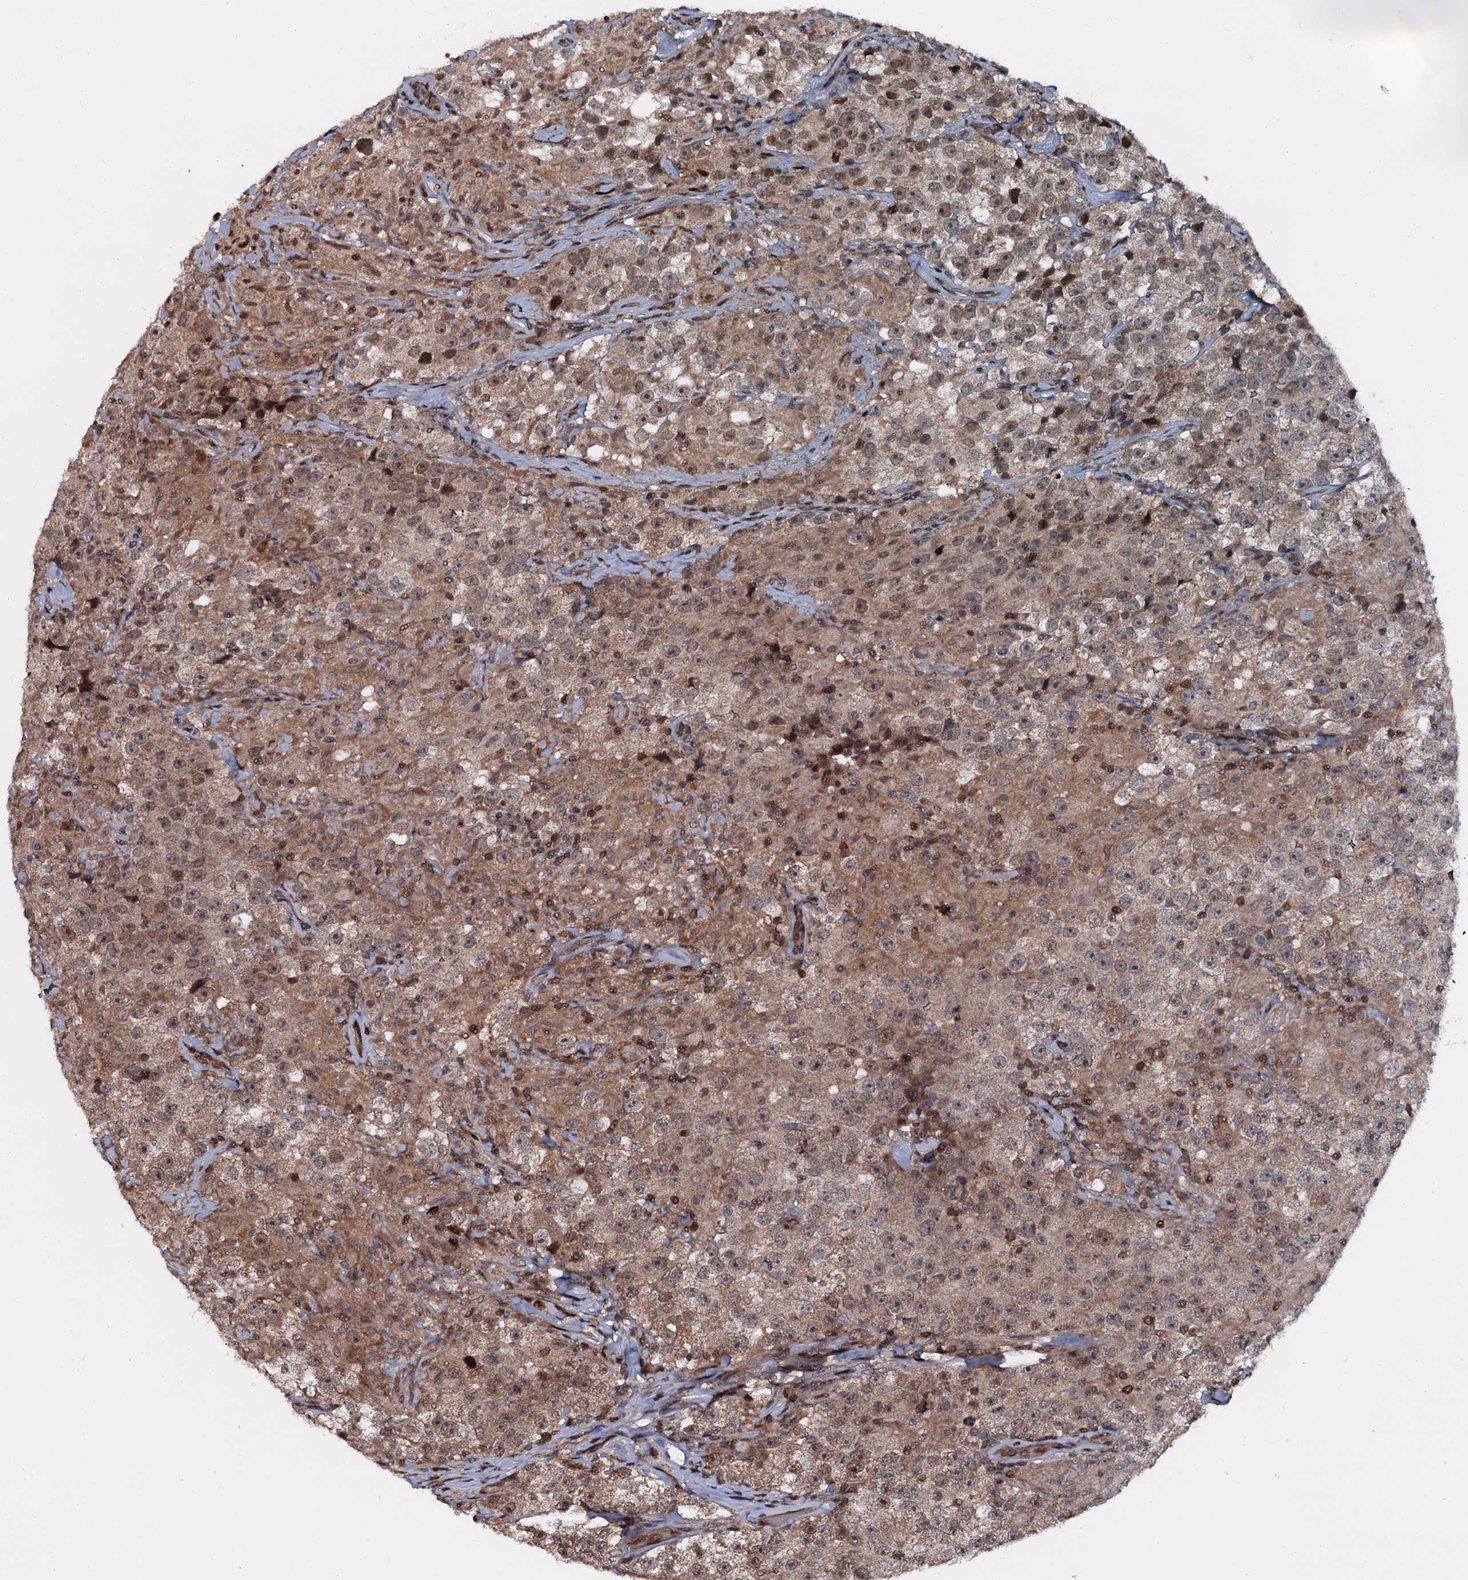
{"staining": {"intensity": "moderate", "quantity": ">75%", "location": "cytoplasmic/membranous,nuclear"}, "tissue": "testis cancer", "cell_type": "Tumor cells", "image_type": "cancer", "snomed": [{"axis": "morphology", "description": "Seminoma, NOS"}, {"axis": "topography", "description": "Testis"}], "caption": "This micrograph demonstrates testis seminoma stained with immunohistochemistry to label a protein in brown. The cytoplasmic/membranous and nuclear of tumor cells show moderate positivity for the protein. Nuclei are counter-stained blue.", "gene": "HDDC3", "patient": {"sex": "male", "age": 46}}